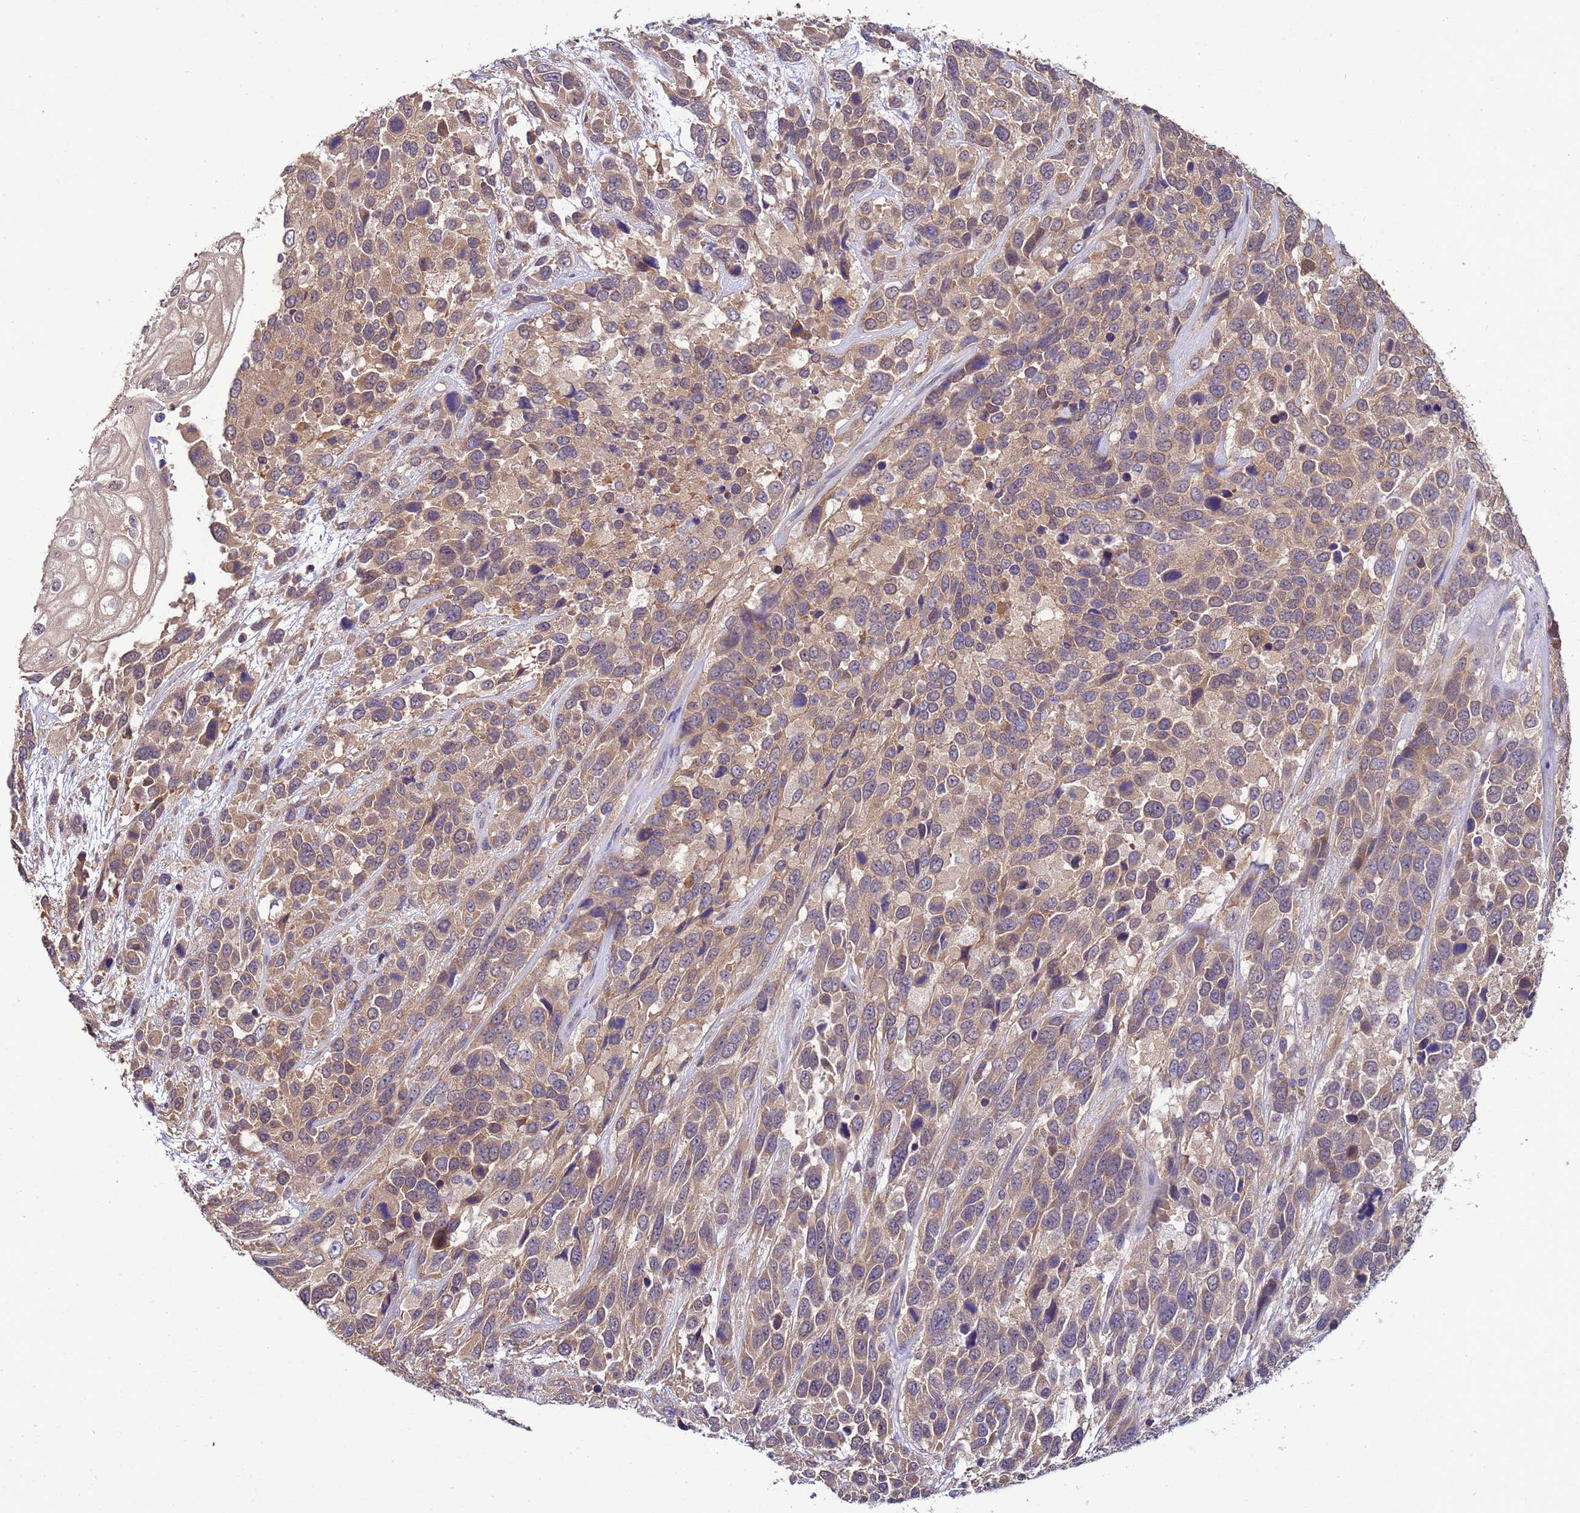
{"staining": {"intensity": "weak", "quantity": ">75%", "location": "cytoplasmic/membranous"}, "tissue": "urothelial cancer", "cell_type": "Tumor cells", "image_type": "cancer", "snomed": [{"axis": "morphology", "description": "Urothelial carcinoma, High grade"}, {"axis": "topography", "description": "Urinary bladder"}], "caption": "High-grade urothelial carcinoma stained with a protein marker displays weak staining in tumor cells.", "gene": "NAXE", "patient": {"sex": "female", "age": 70}}